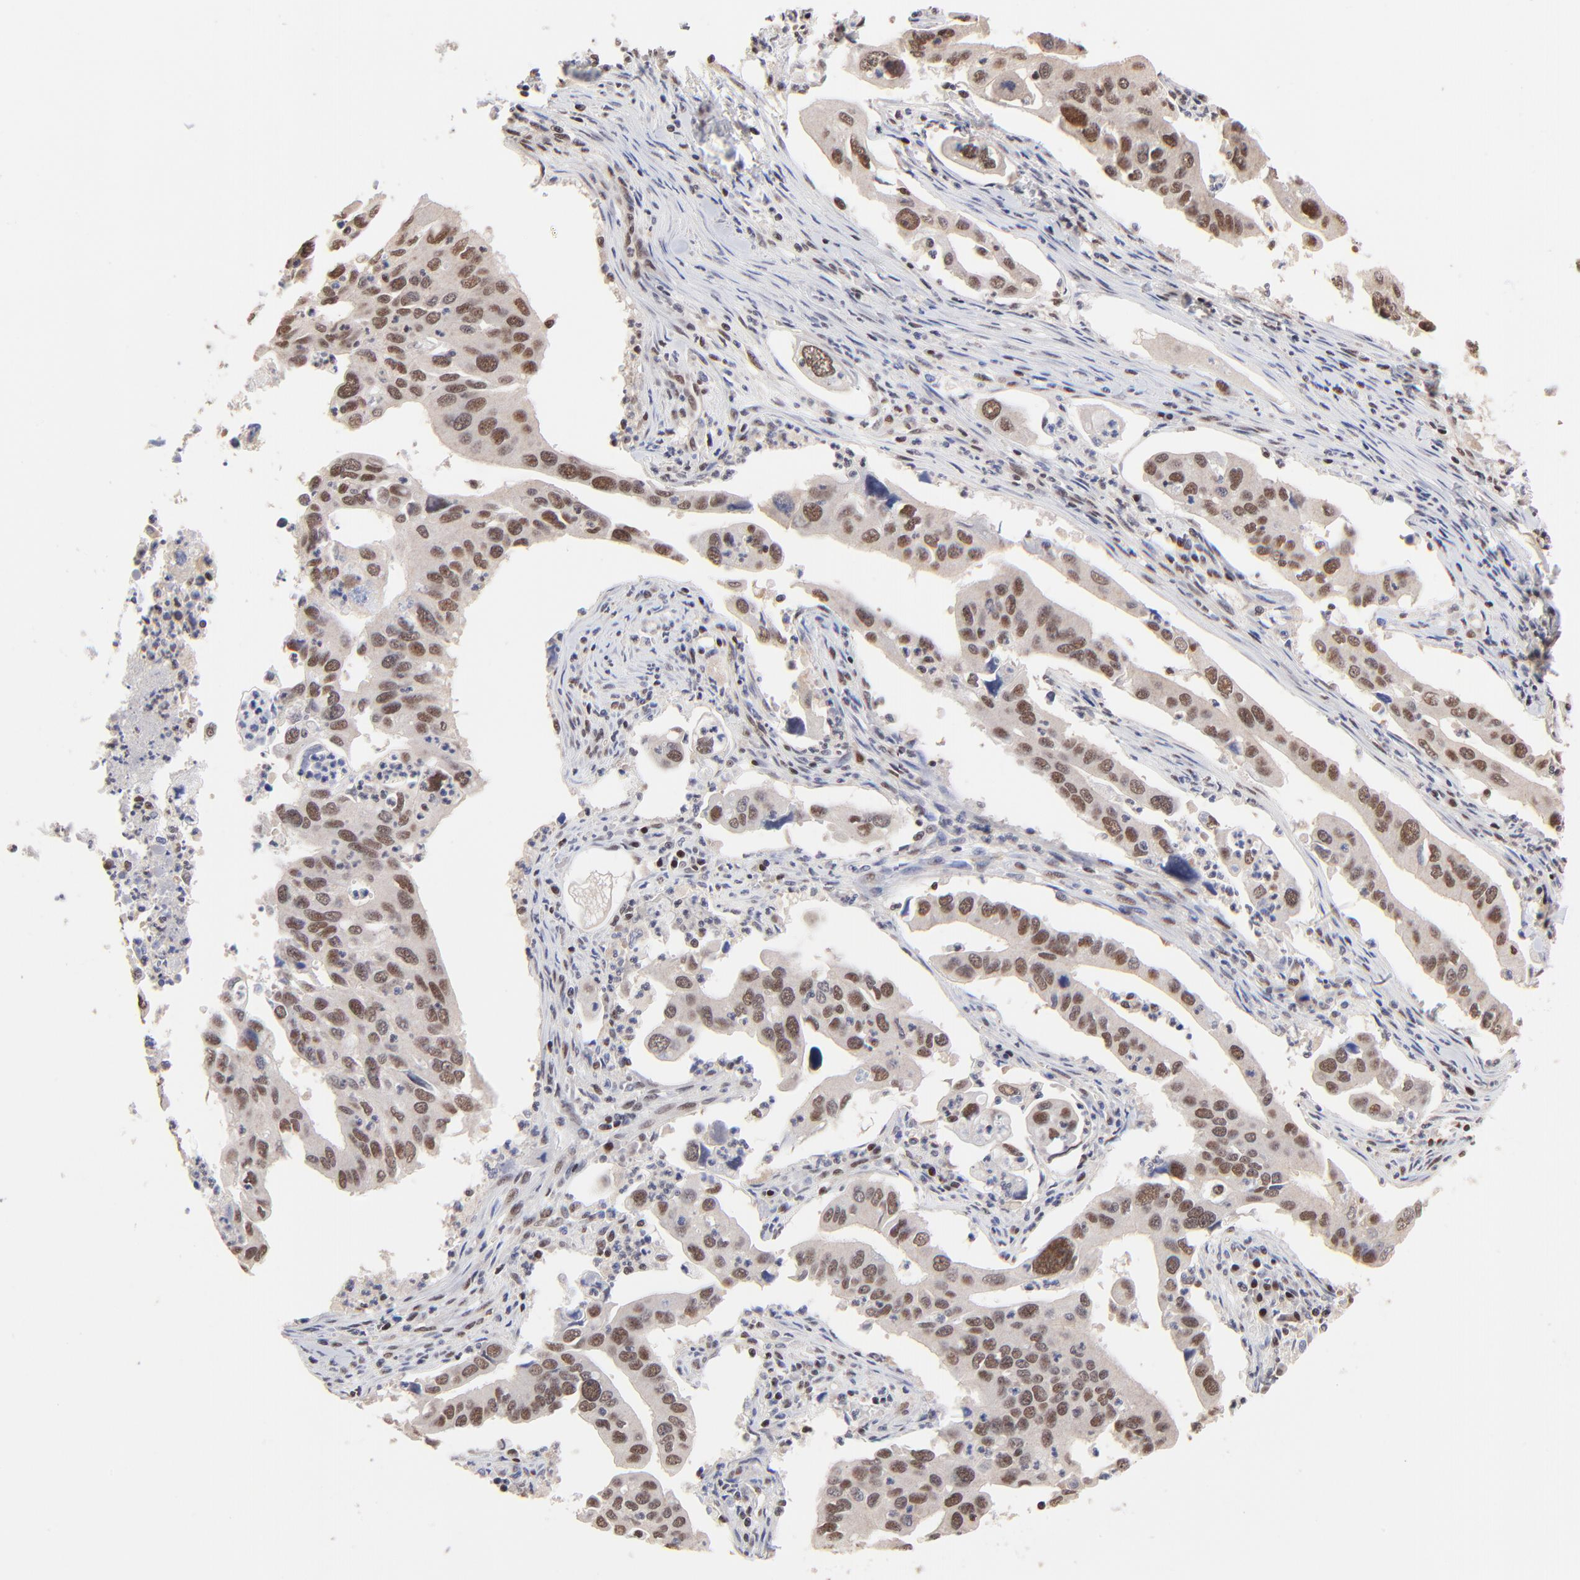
{"staining": {"intensity": "moderate", "quantity": "25%-75%", "location": "nuclear"}, "tissue": "lung cancer", "cell_type": "Tumor cells", "image_type": "cancer", "snomed": [{"axis": "morphology", "description": "Adenocarcinoma, NOS"}, {"axis": "topography", "description": "Lung"}], "caption": "The image demonstrates a brown stain indicating the presence of a protein in the nuclear of tumor cells in lung cancer (adenocarcinoma). The protein of interest is stained brown, and the nuclei are stained in blue (DAB IHC with brightfield microscopy, high magnification).", "gene": "DSN1", "patient": {"sex": "male", "age": 48}}